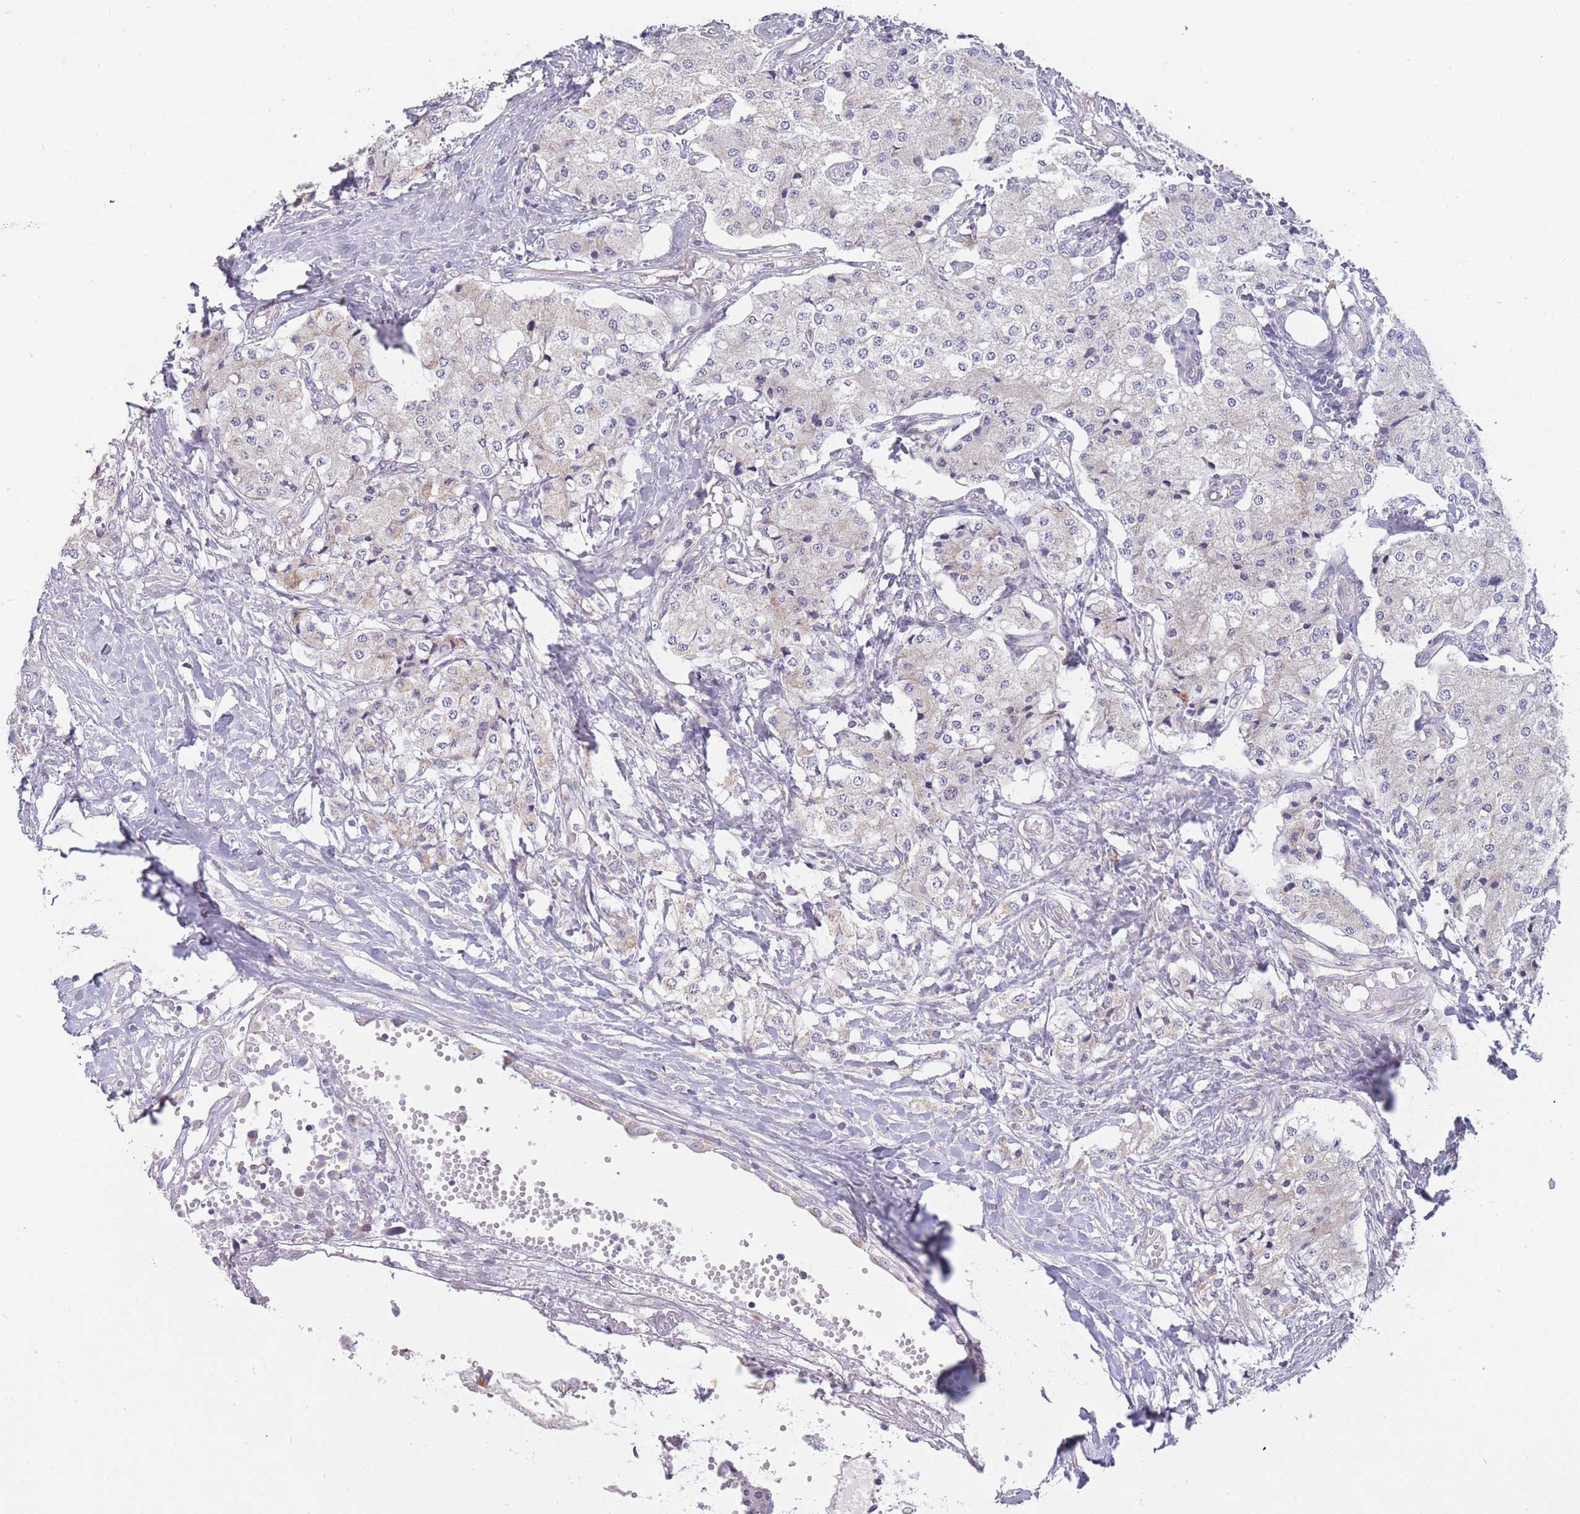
{"staining": {"intensity": "negative", "quantity": "none", "location": "none"}, "tissue": "carcinoid", "cell_type": "Tumor cells", "image_type": "cancer", "snomed": [{"axis": "morphology", "description": "Carcinoid, malignant, NOS"}, {"axis": "topography", "description": "Colon"}], "caption": "This is a histopathology image of immunohistochemistry (IHC) staining of malignant carcinoid, which shows no staining in tumor cells. (Stains: DAB (3,3'-diaminobenzidine) IHC with hematoxylin counter stain, Microscopy: brightfield microscopy at high magnification).", "gene": "MRPS18C", "patient": {"sex": "female", "age": 52}}